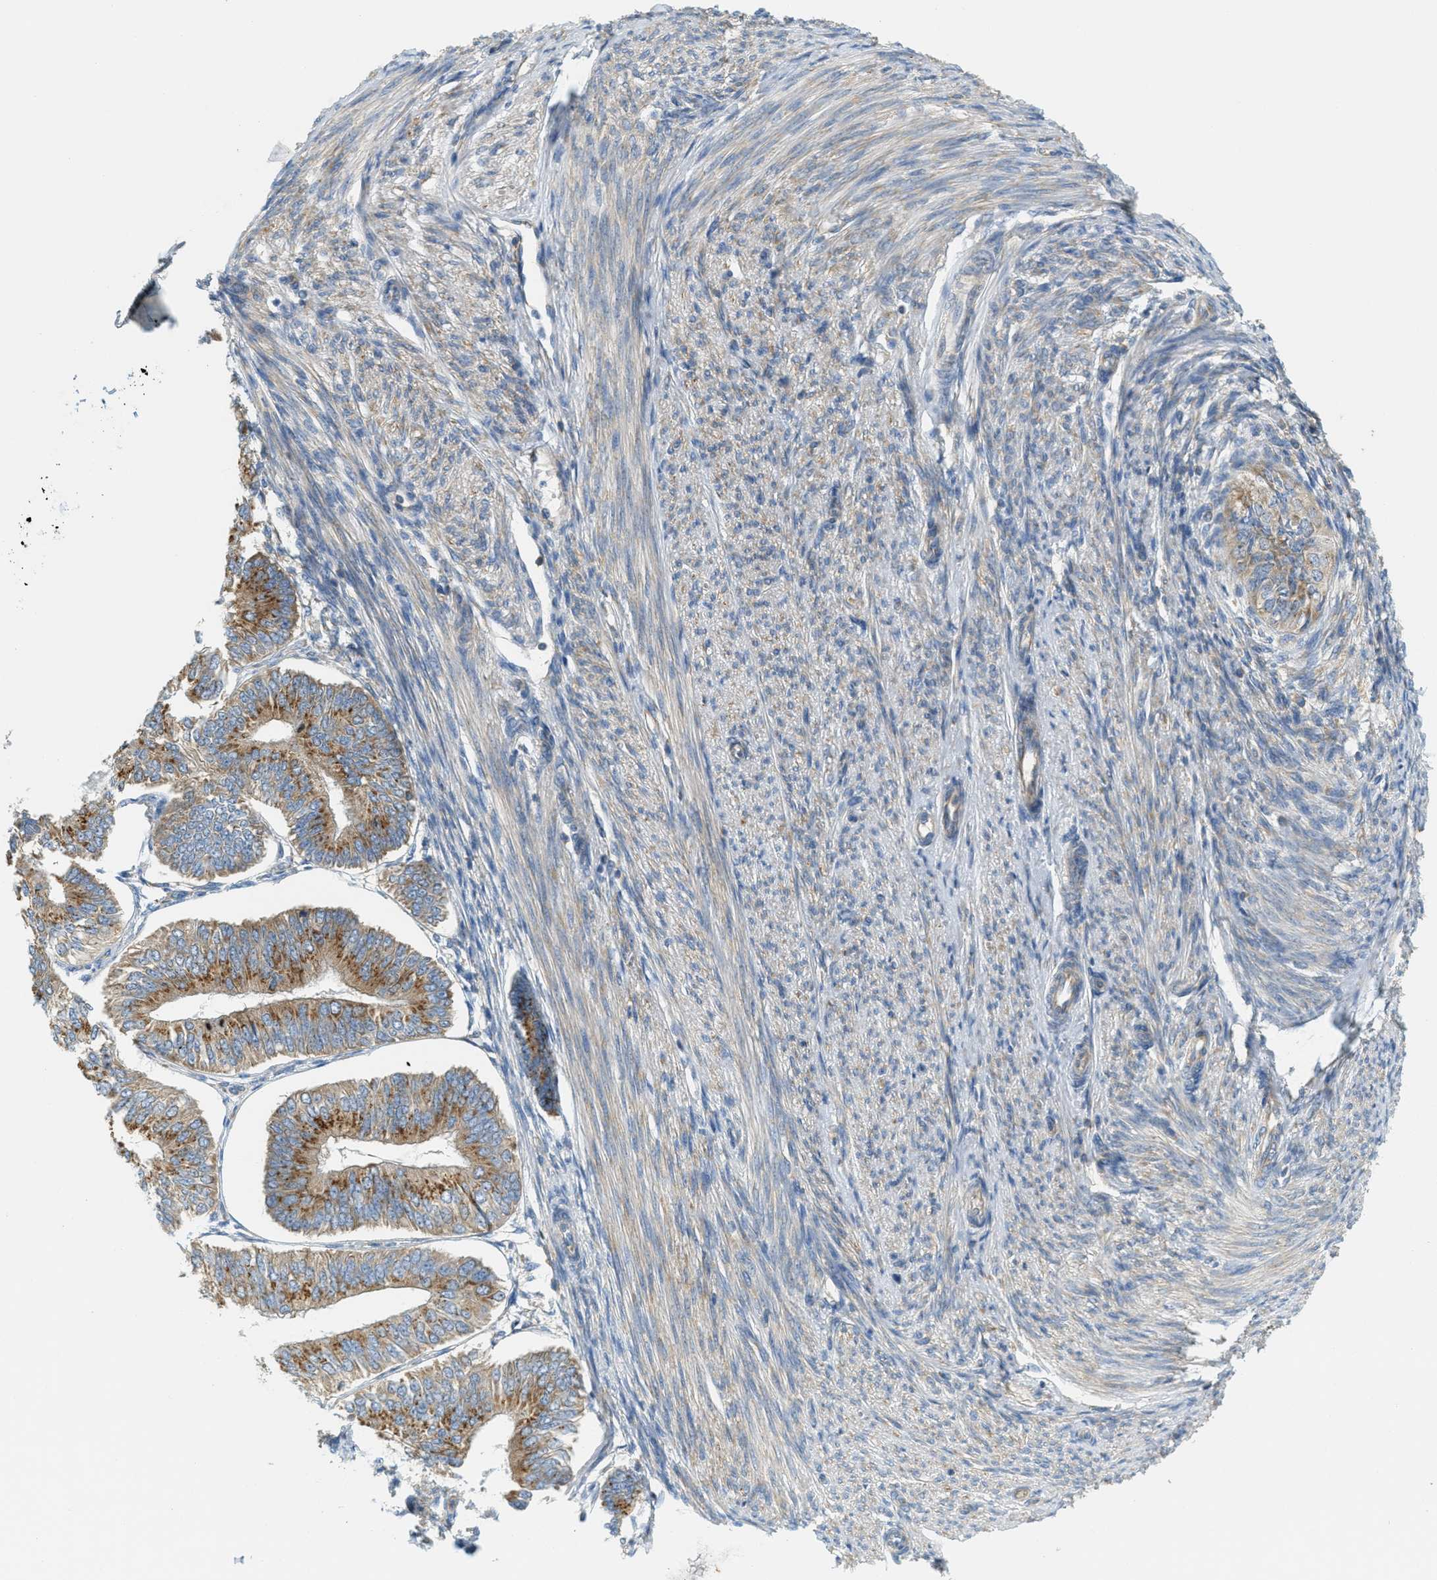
{"staining": {"intensity": "moderate", "quantity": ">75%", "location": "cytoplasmic/membranous"}, "tissue": "endometrial cancer", "cell_type": "Tumor cells", "image_type": "cancer", "snomed": [{"axis": "morphology", "description": "Adenocarcinoma, NOS"}, {"axis": "topography", "description": "Endometrium"}], "caption": "Protein expression analysis of endometrial cancer (adenocarcinoma) demonstrates moderate cytoplasmic/membranous staining in approximately >75% of tumor cells. (DAB IHC with brightfield microscopy, high magnification).", "gene": "ABCF1", "patient": {"sex": "female", "age": 58}}